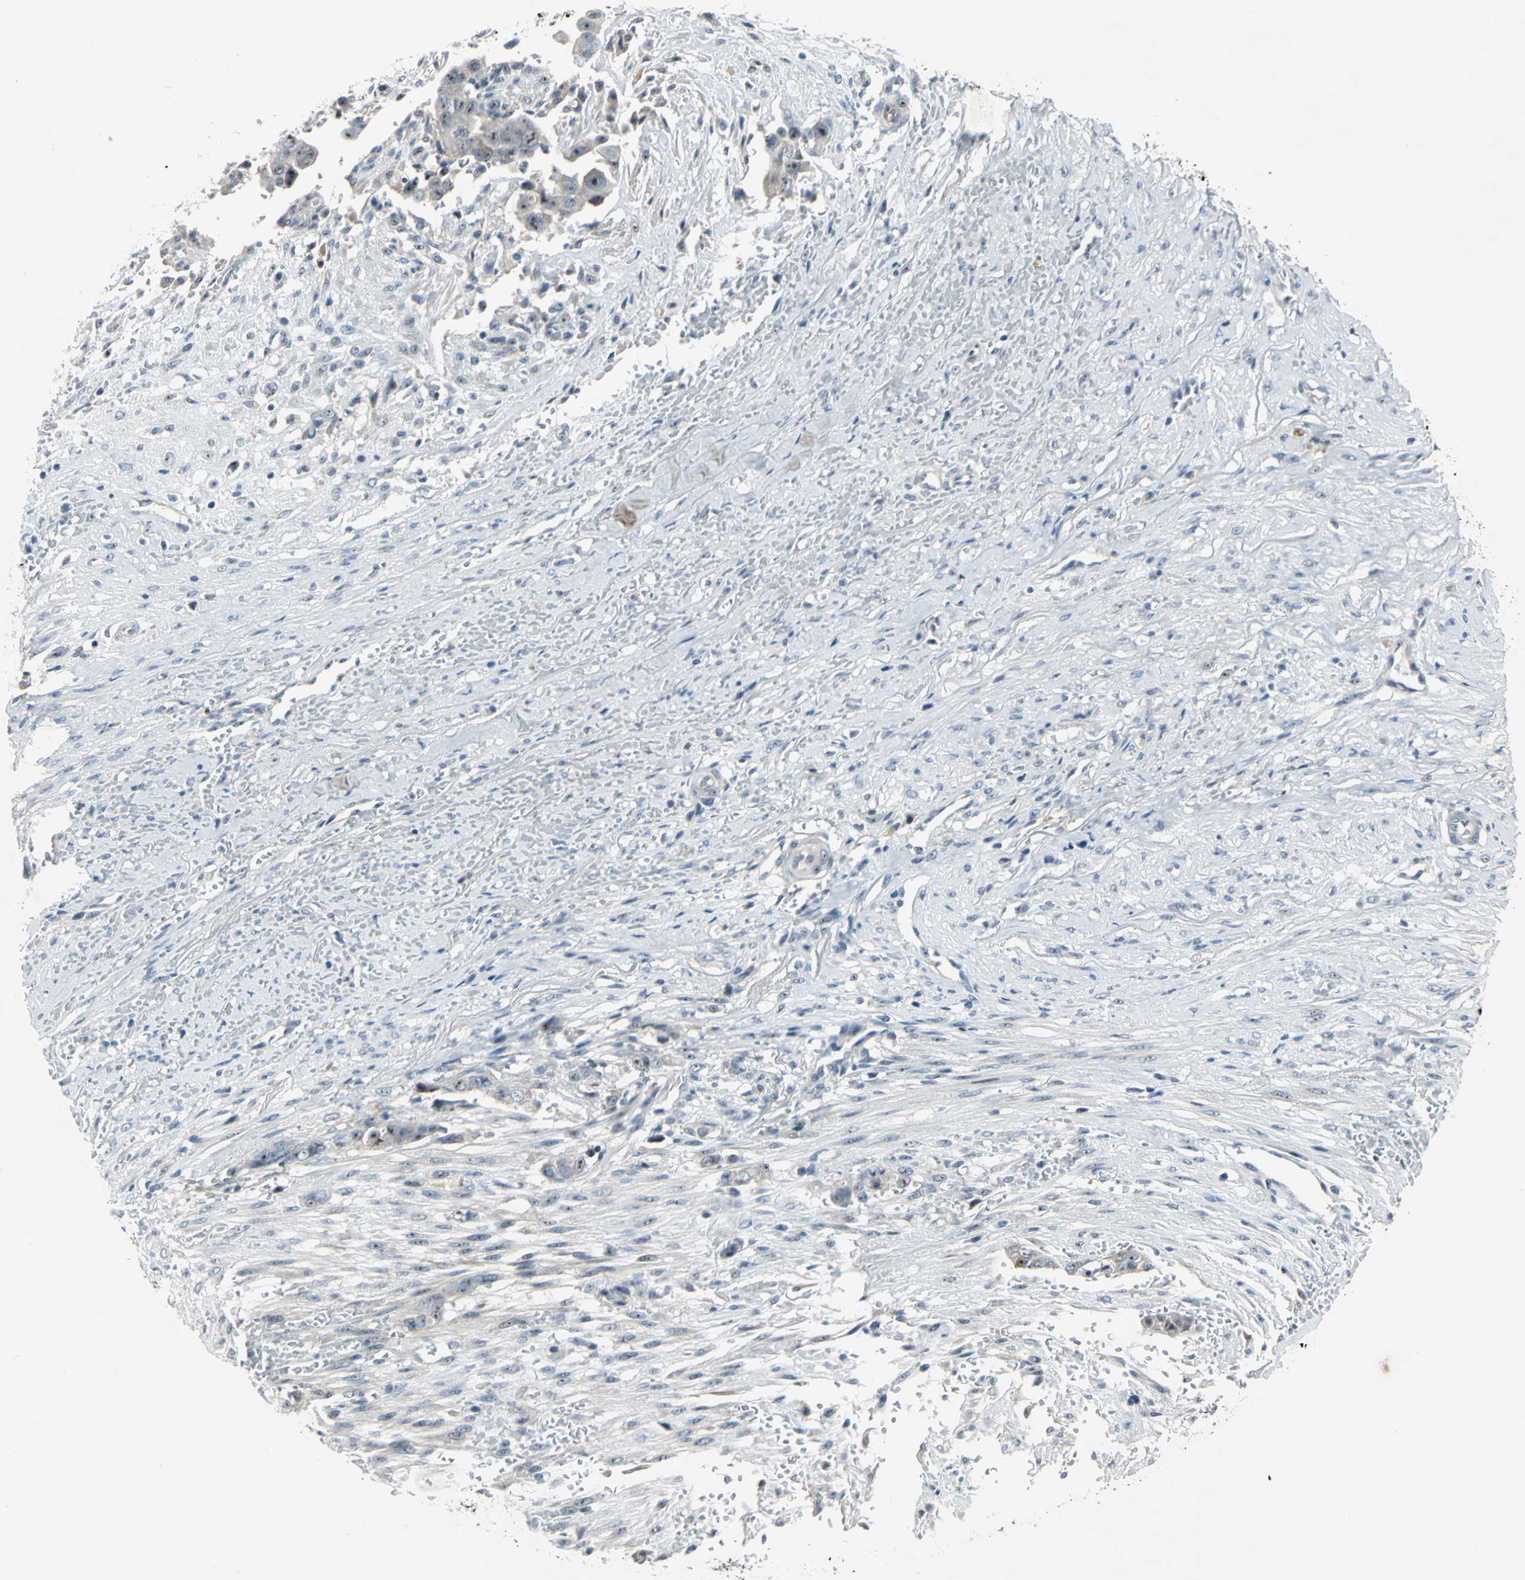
{"staining": {"intensity": "strong", "quantity": ">75%", "location": "nuclear"}, "tissue": "liver cancer", "cell_type": "Tumor cells", "image_type": "cancer", "snomed": [{"axis": "morphology", "description": "Cholangiocarcinoma"}, {"axis": "topography", "description": "Liver"}], "caption": "Tumor cells show high levels of strong nuclear expression in about >75% of cells in liver cancer (cholangiocarcinoma).", "gene": "MYBBP1A", "patient": {"sex": "female", "age": 70}}